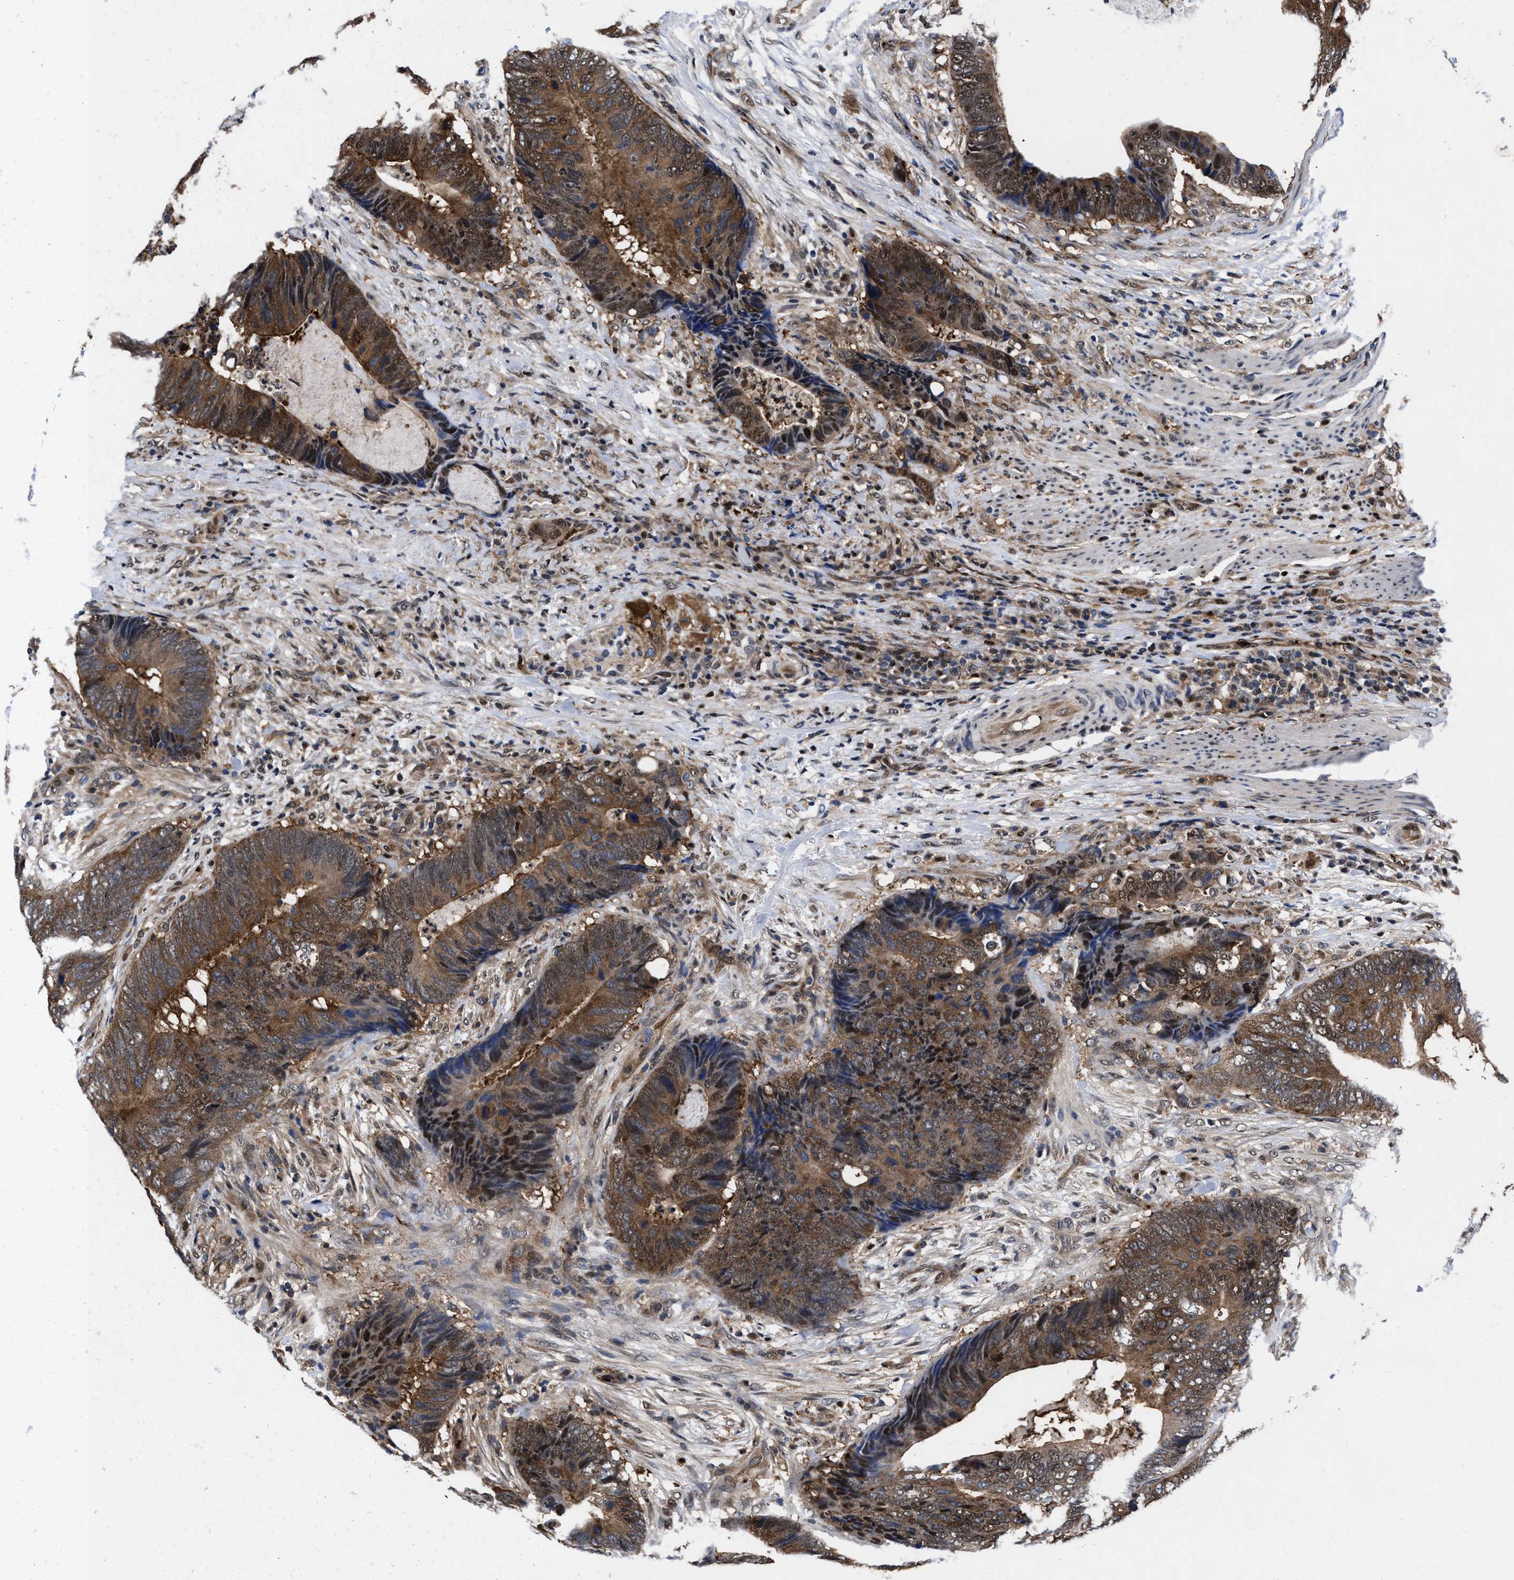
{"staining": {"intensity": "moderate", "quantity": ">75%", "location": "cytoplasmic/membranous,nuclear"}, "tissue": "colorectal cancer", "cell_type": "Tumor cells", "image_type": "cancer", "snomed": [{"axis": "morphology", "description": "Adenocarcinoma, NOS"}, {"axis": "topography", "description": "Colon"}], "caption": "The photomicrograph reveals a brown stain indicating the presence of a protein in the cytoplasmic/membranous and nuclear of tumor cells in colorectal cancer (adenocarcinoma).", "gene": "ACLY", "patient": {"sex": "male", "age": 56}}